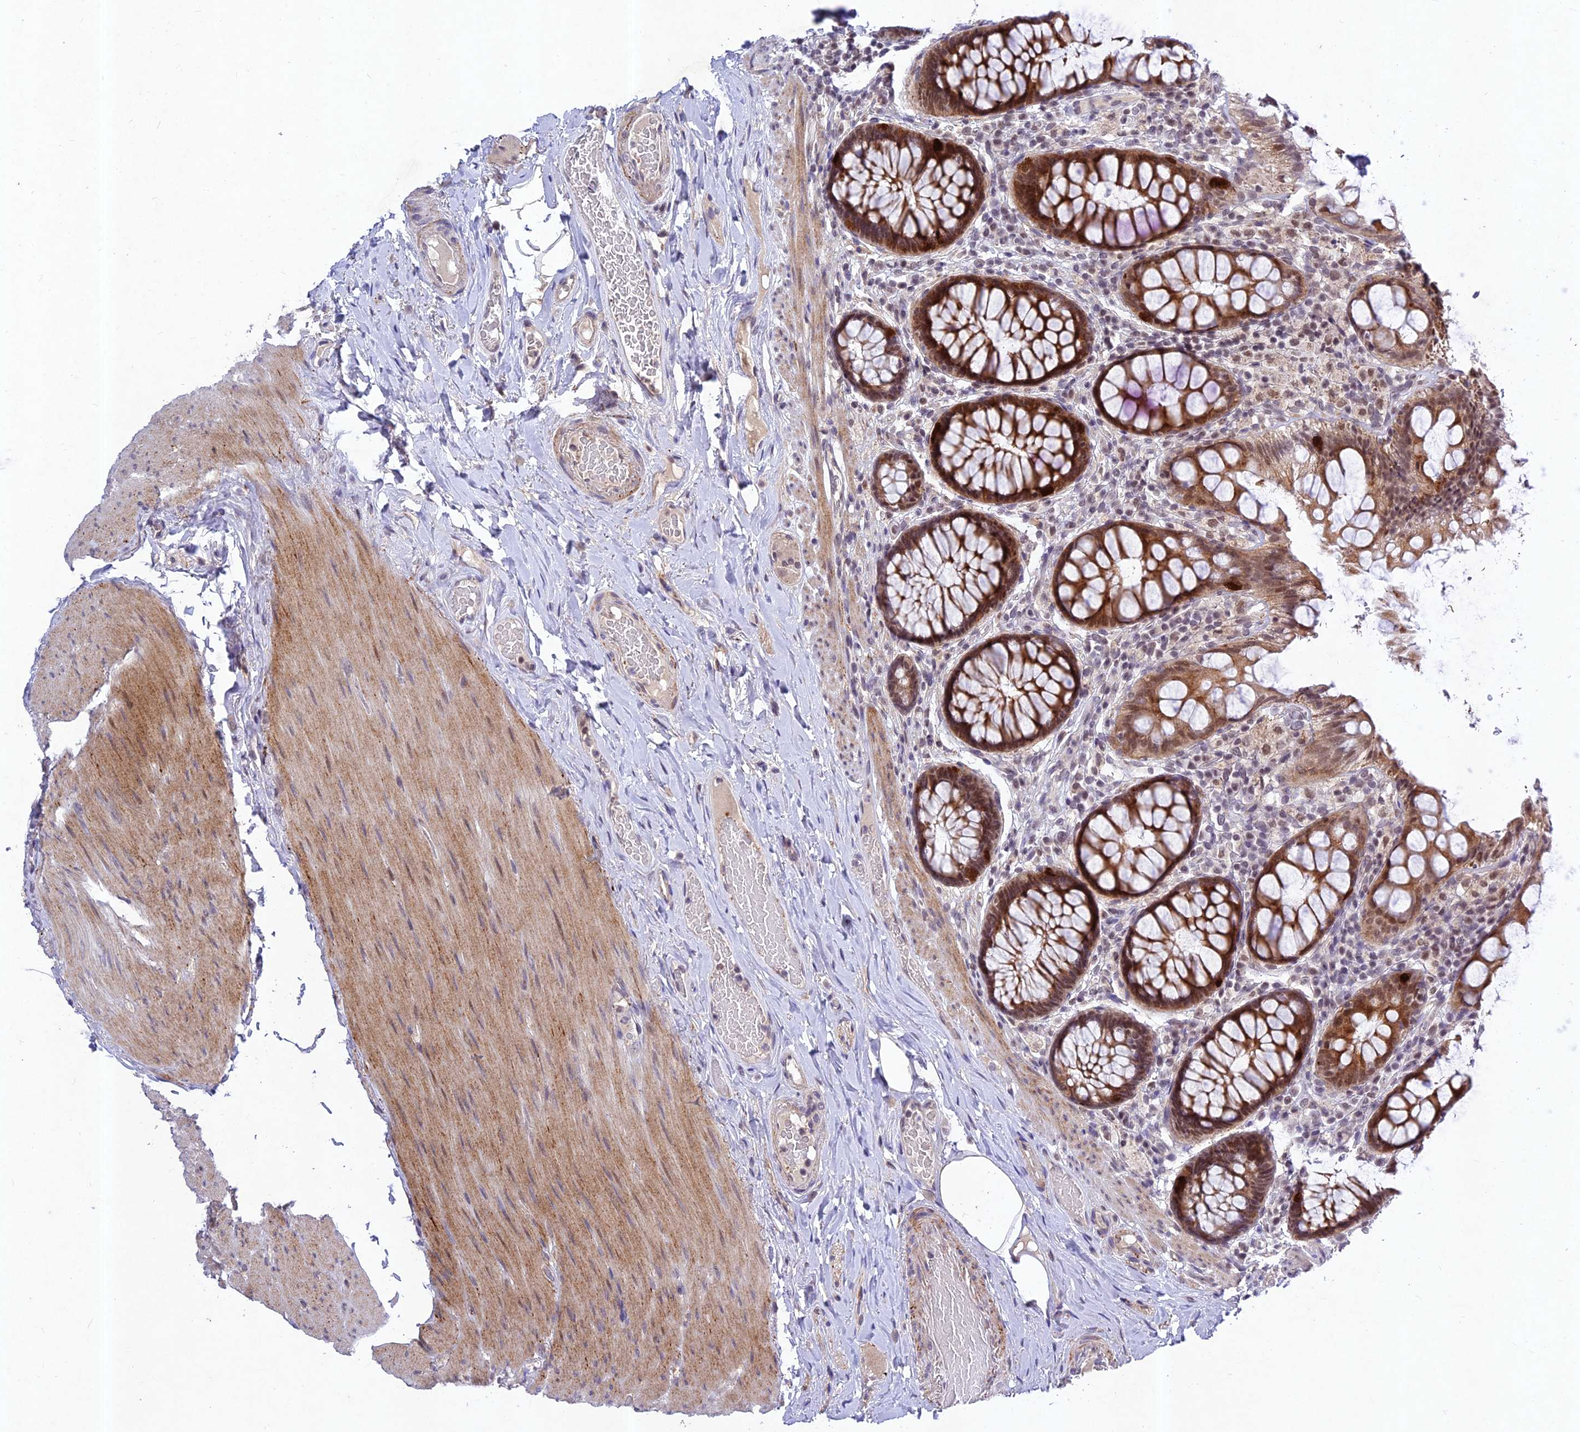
{"staining": {"intensity": "moderate", "quantity": ">75%", "location": "cytoplasmic/membranous,nuclear"}, "tissue": "rectum", "cell_type": "Glandular cells", "image_type": "normal", "snomed": [{"axis": "morphology", "description": "Normal tissue, NOS"}, {"axis": "topography", "description": "Rectum"}], "caption": "DAB immunohistochemical staining of unremarkable rectum demonstrates moderate cytoplasmic/membranous,nuclear protein positivity in about >75% of glandular cells.", "gene": "RAVER1", "patient": {"sex": "male", "age": 83}}